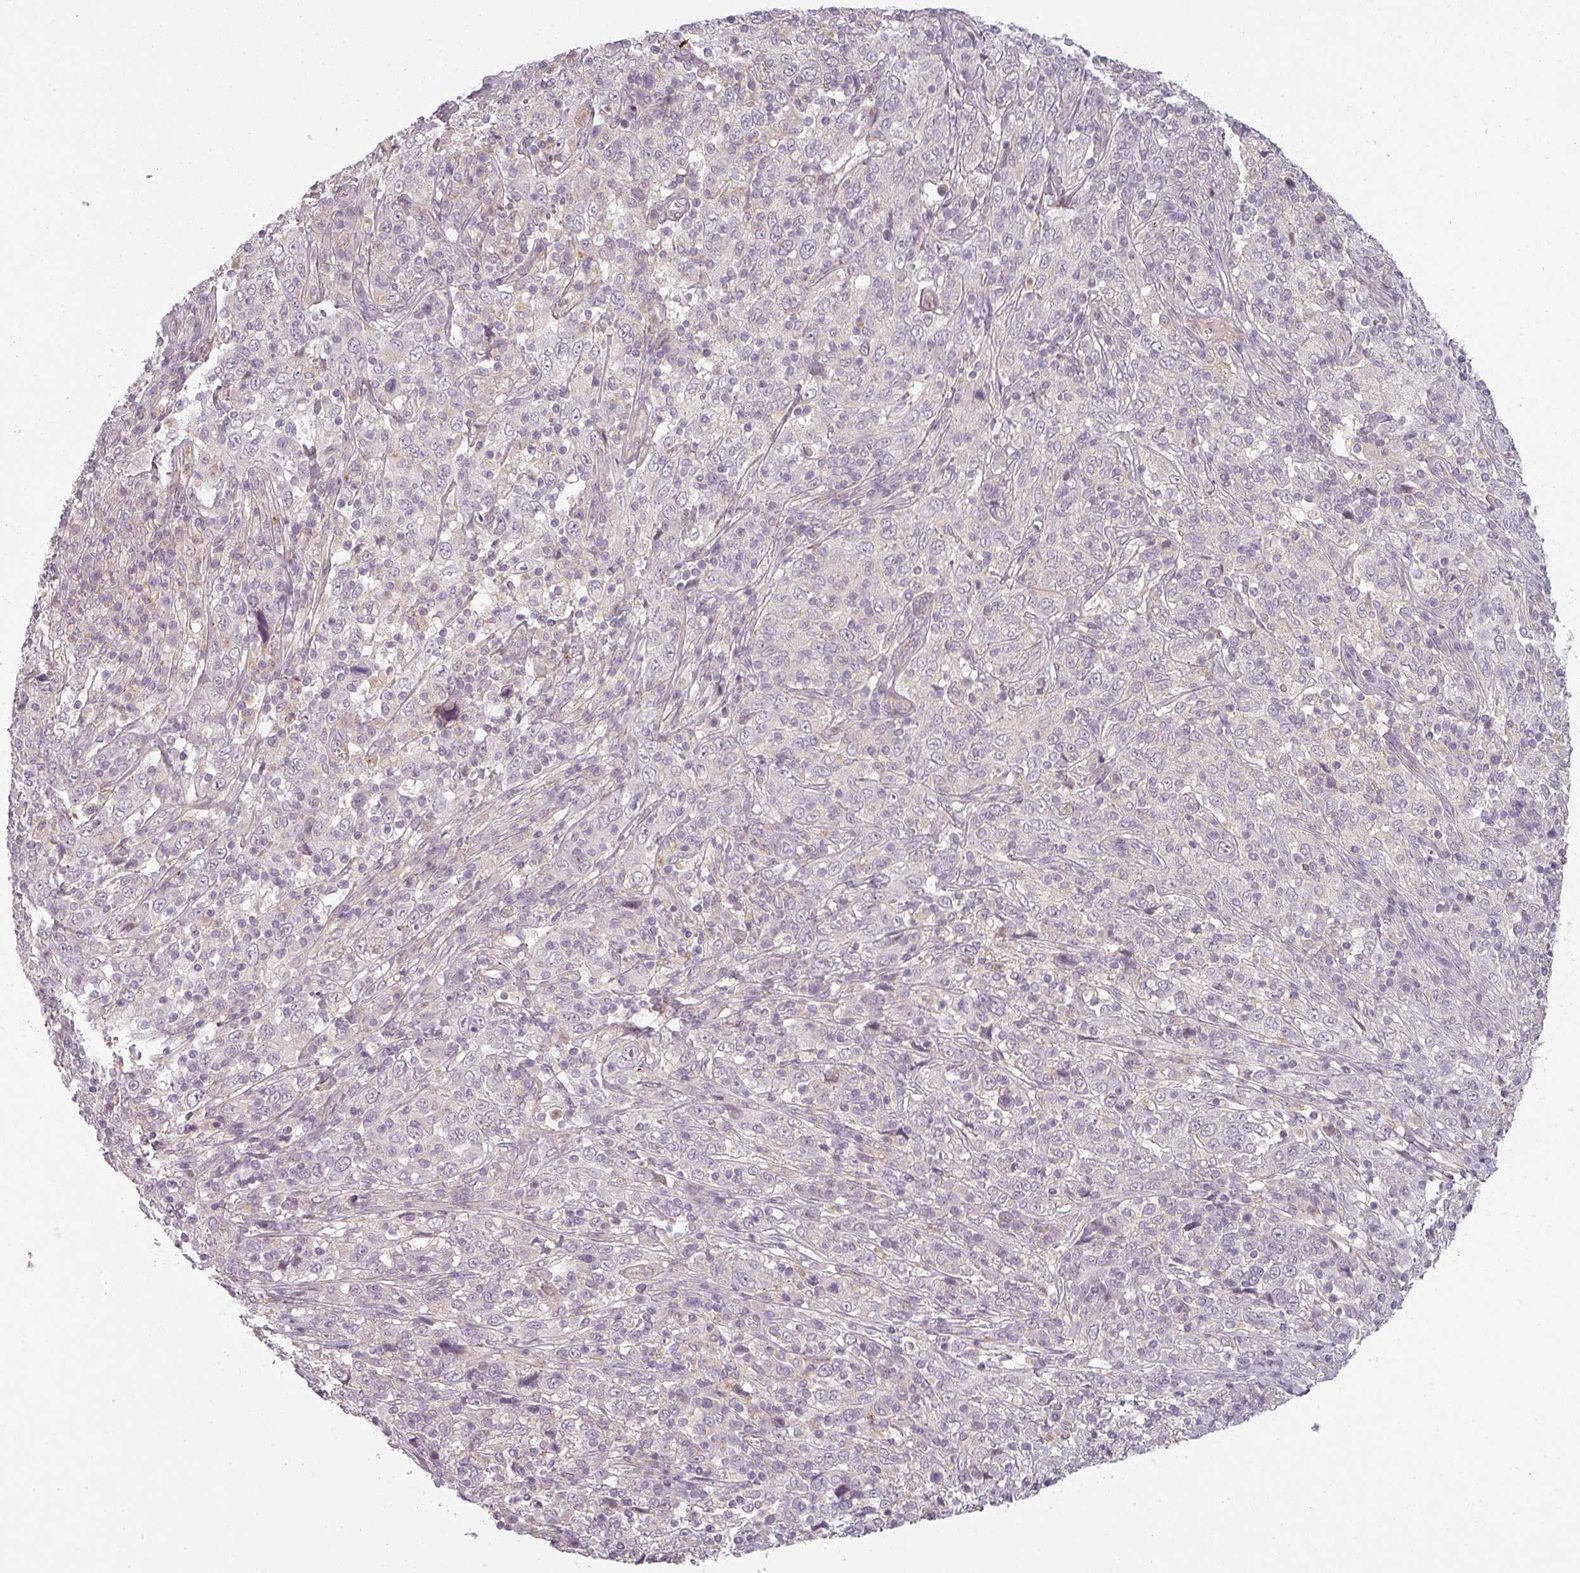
{"staining": {"intensity": "negative", "quantity": "none", "location": "none"}, "tissue": "cervical cancer", "cell_type": "Tumor cells", "image_type": "cancer", "snomed": [{"axis": "morphology", "description": "Squamous cell carcinoma, NOS"}, {"axis": "topography", "description": "Cervix"}], "caption": "Immunohistochemical staining of cervical cancer exhibits no significant positivity in tumor cells.", "gene": "SLC16A9", "patient": {"sex": "female", "age": 46}}